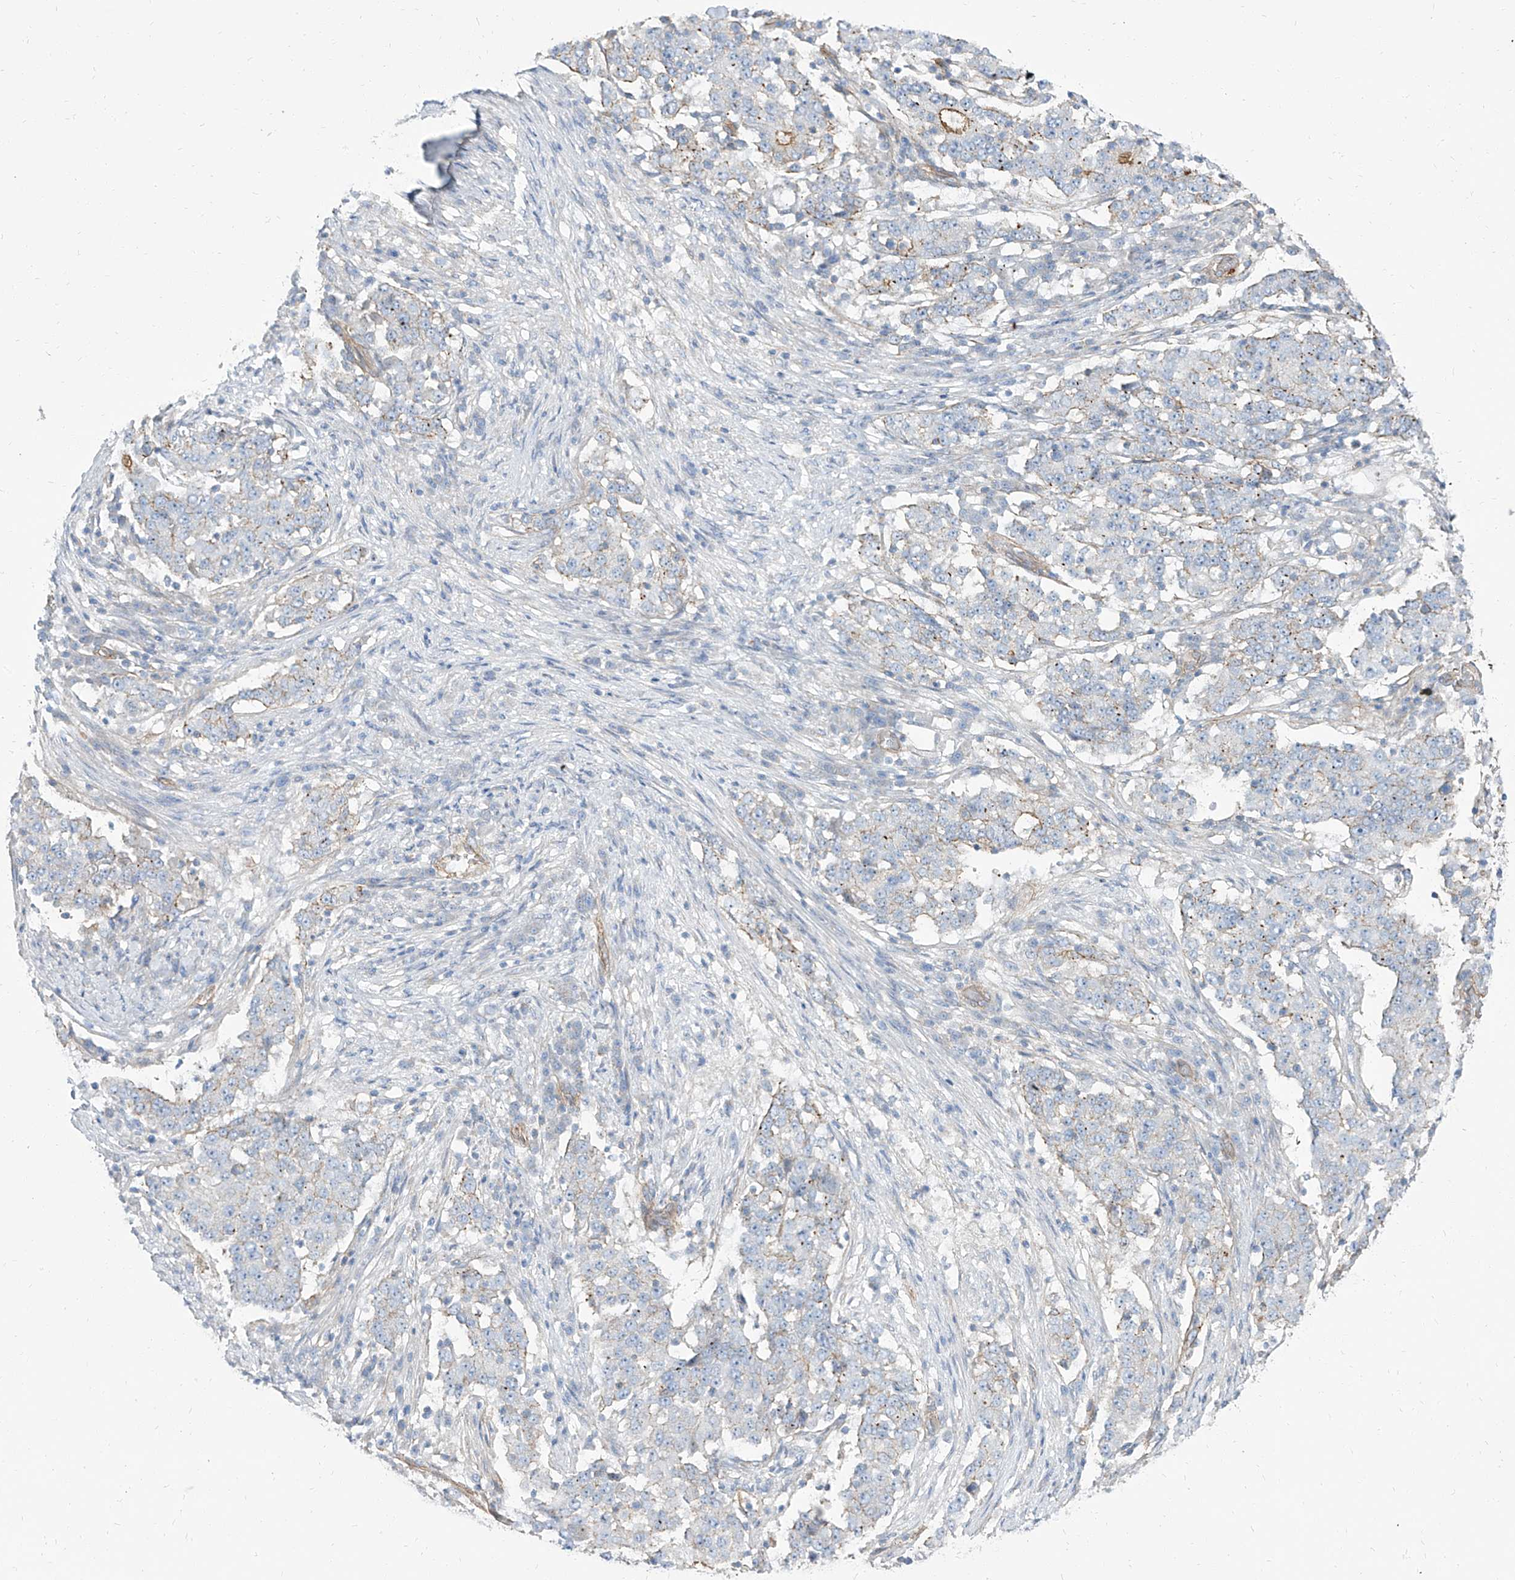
{"staining": {"intensity": "weak", "quantity": "25%-75%", "location": "cytoplasmic/membranous"}, "tissue": "stomach cancer", "cell_type": "Tumor cells", "image_type": "cancer", "snomed": [{"axis": "morphology", "description": "Adenocarcinoma, NOS"}, {"axis": "topography", "description": "Stomach"}], "caption": "Protein expression analysis of adenocarcinoma (stomach) exhibits weak cytoplasmic/membranous positivity in about 25%-75% of tumor cells.", "gene": "TXLNB", "patient": {"sex": "male", "age": 59}}